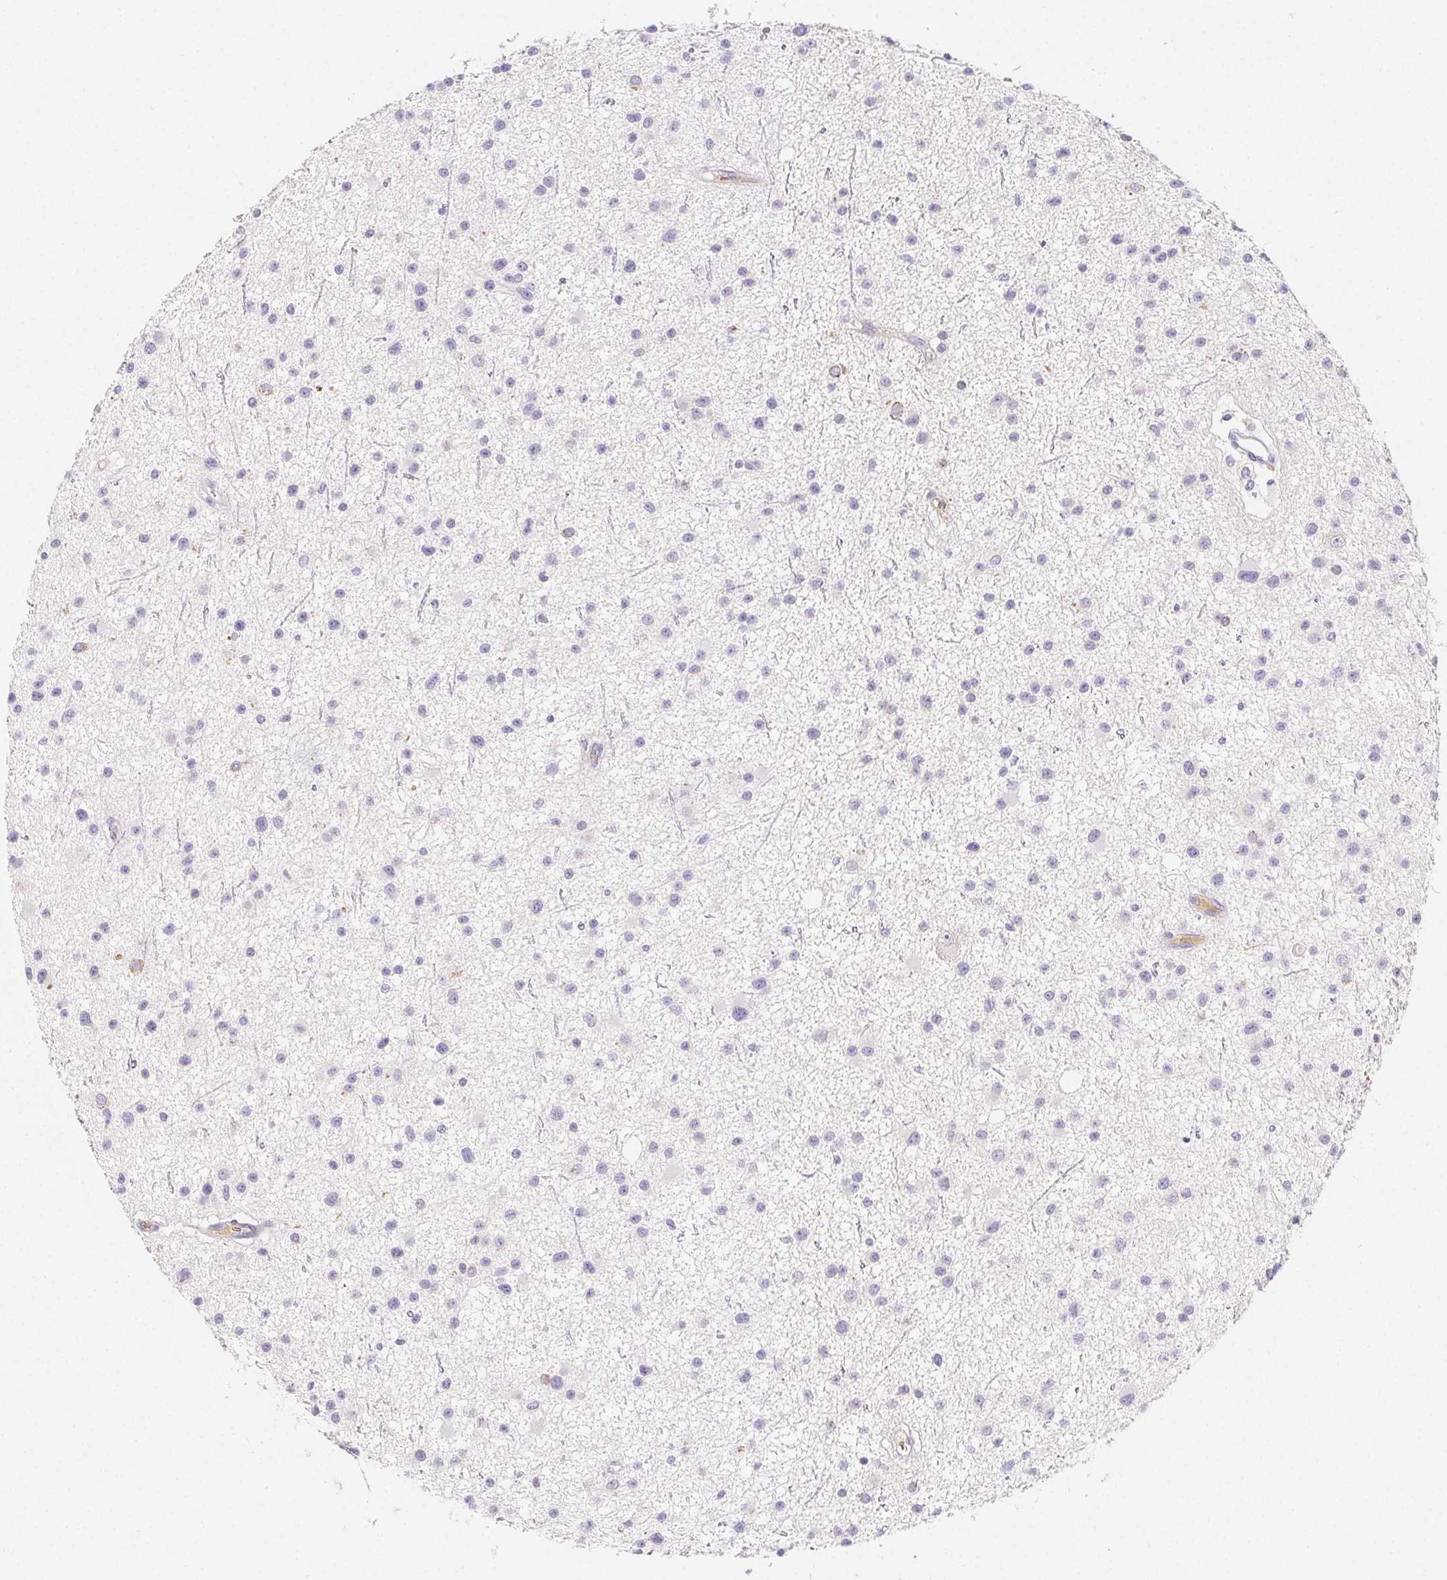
{"staining": {"intensity": "negative", "quantity": "none", "location": "none"}, "tissue": "glioma", "cell_type": "Tumor cells", "image_type": "cancer", "snomed": [{"axis": "morphology", "description": "Glioma, malignant, Low grade"}, {"axis": "topography", "description": "Brain"}], "caption": "Human malignant glioma (low-grade) stained for a protein using immunohistochemistry exhibits no staining in tumor cells.", "gene": "ITIH2", "patient": {"sex": "male", "age": 43}}